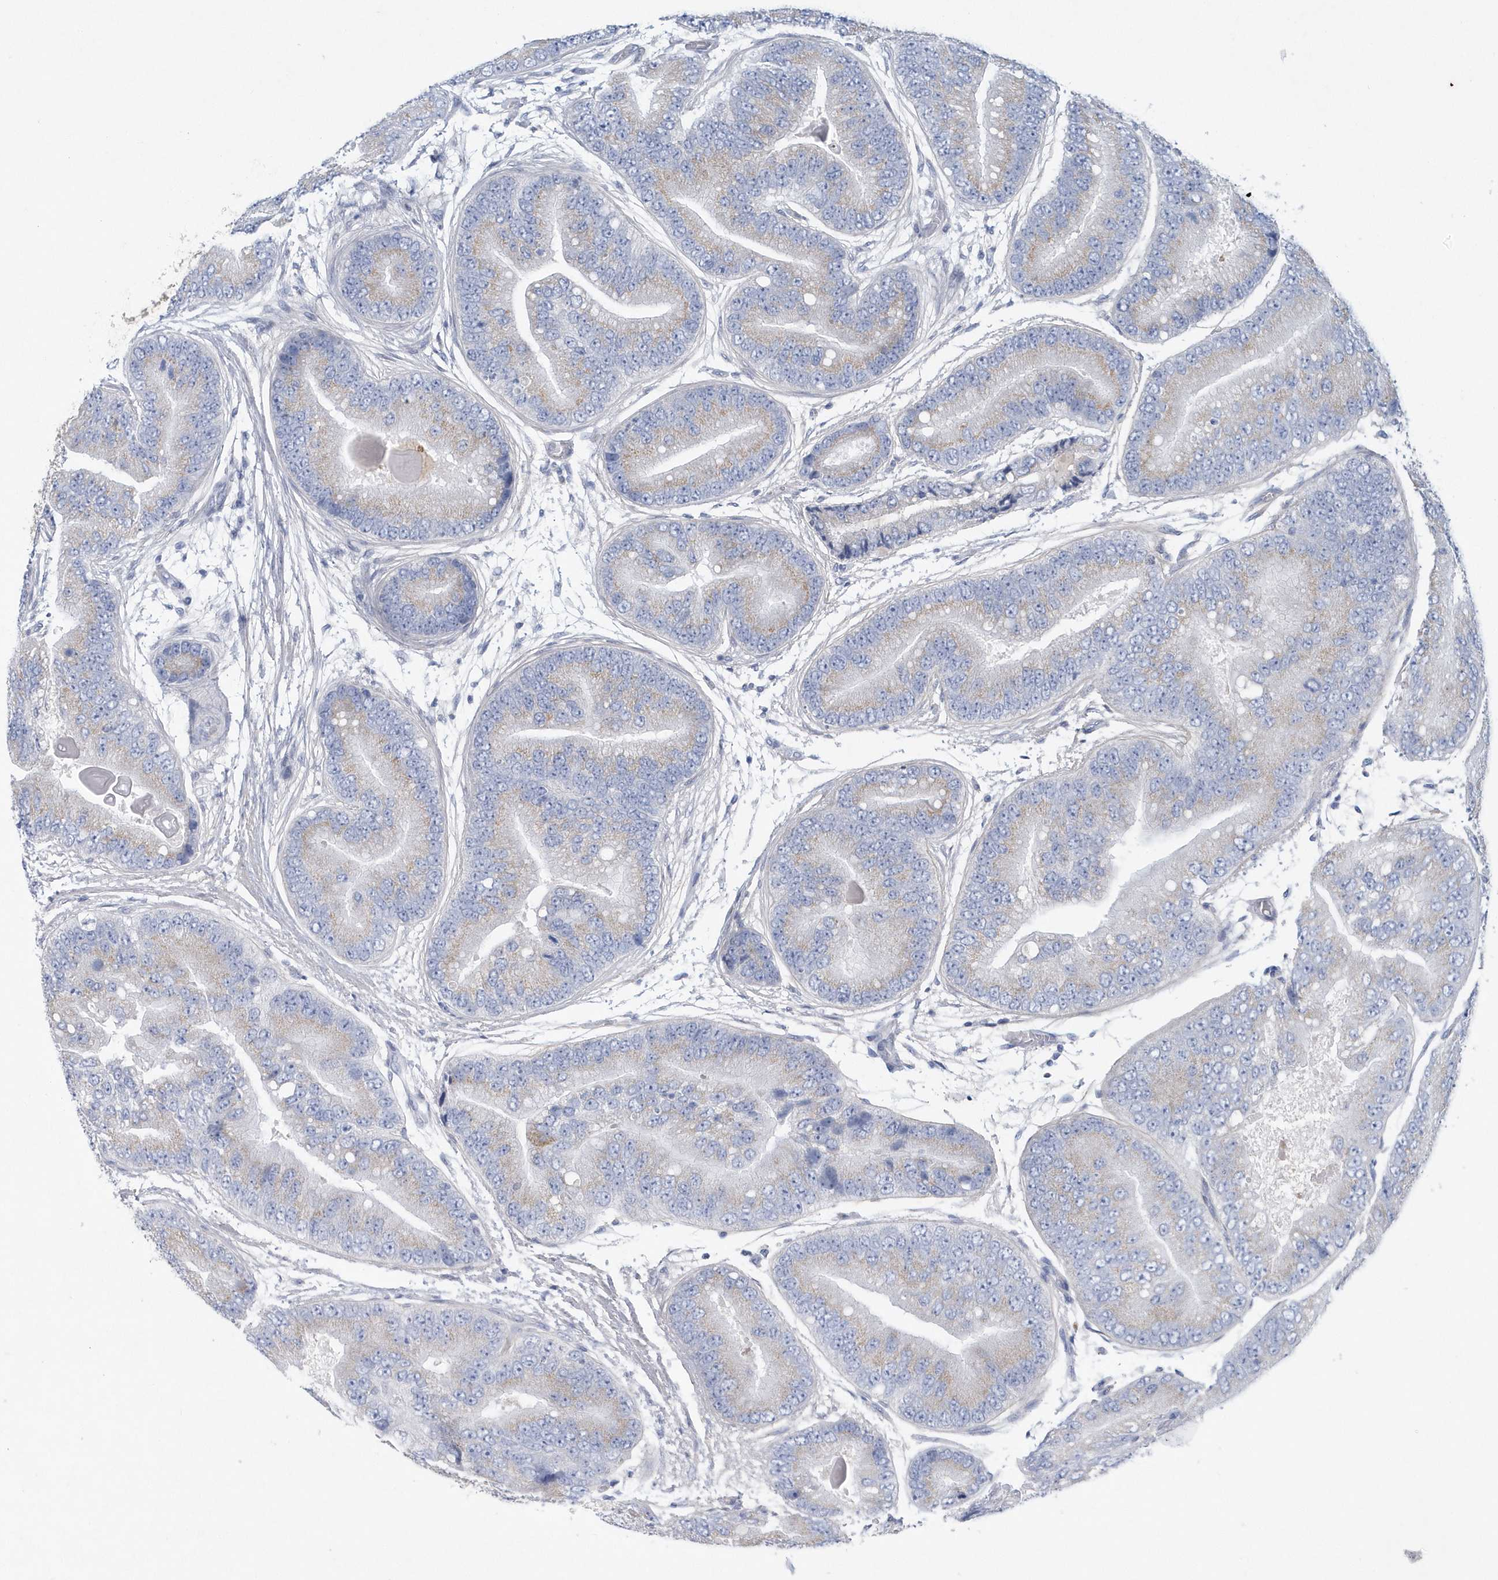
{"staining": {"intensity": "weak", "quantity": "<25%", "location": "cytoplasmic/membranous"}, "tissue": "prostate cancer", "cell_type": "Tumor cells", "image_type": "cancer", "snomed": [{"axis": "morphology", "description": "Adenocarcinoma, High grade"}, {"axis": "topography", "description": "Prostate"}], "caption": "The histopathology image demonstrates no significant staining in tumor cells of prostate cancer.", "gene": "SPATA18", "patient": {"sex": "male", "age": 70}}